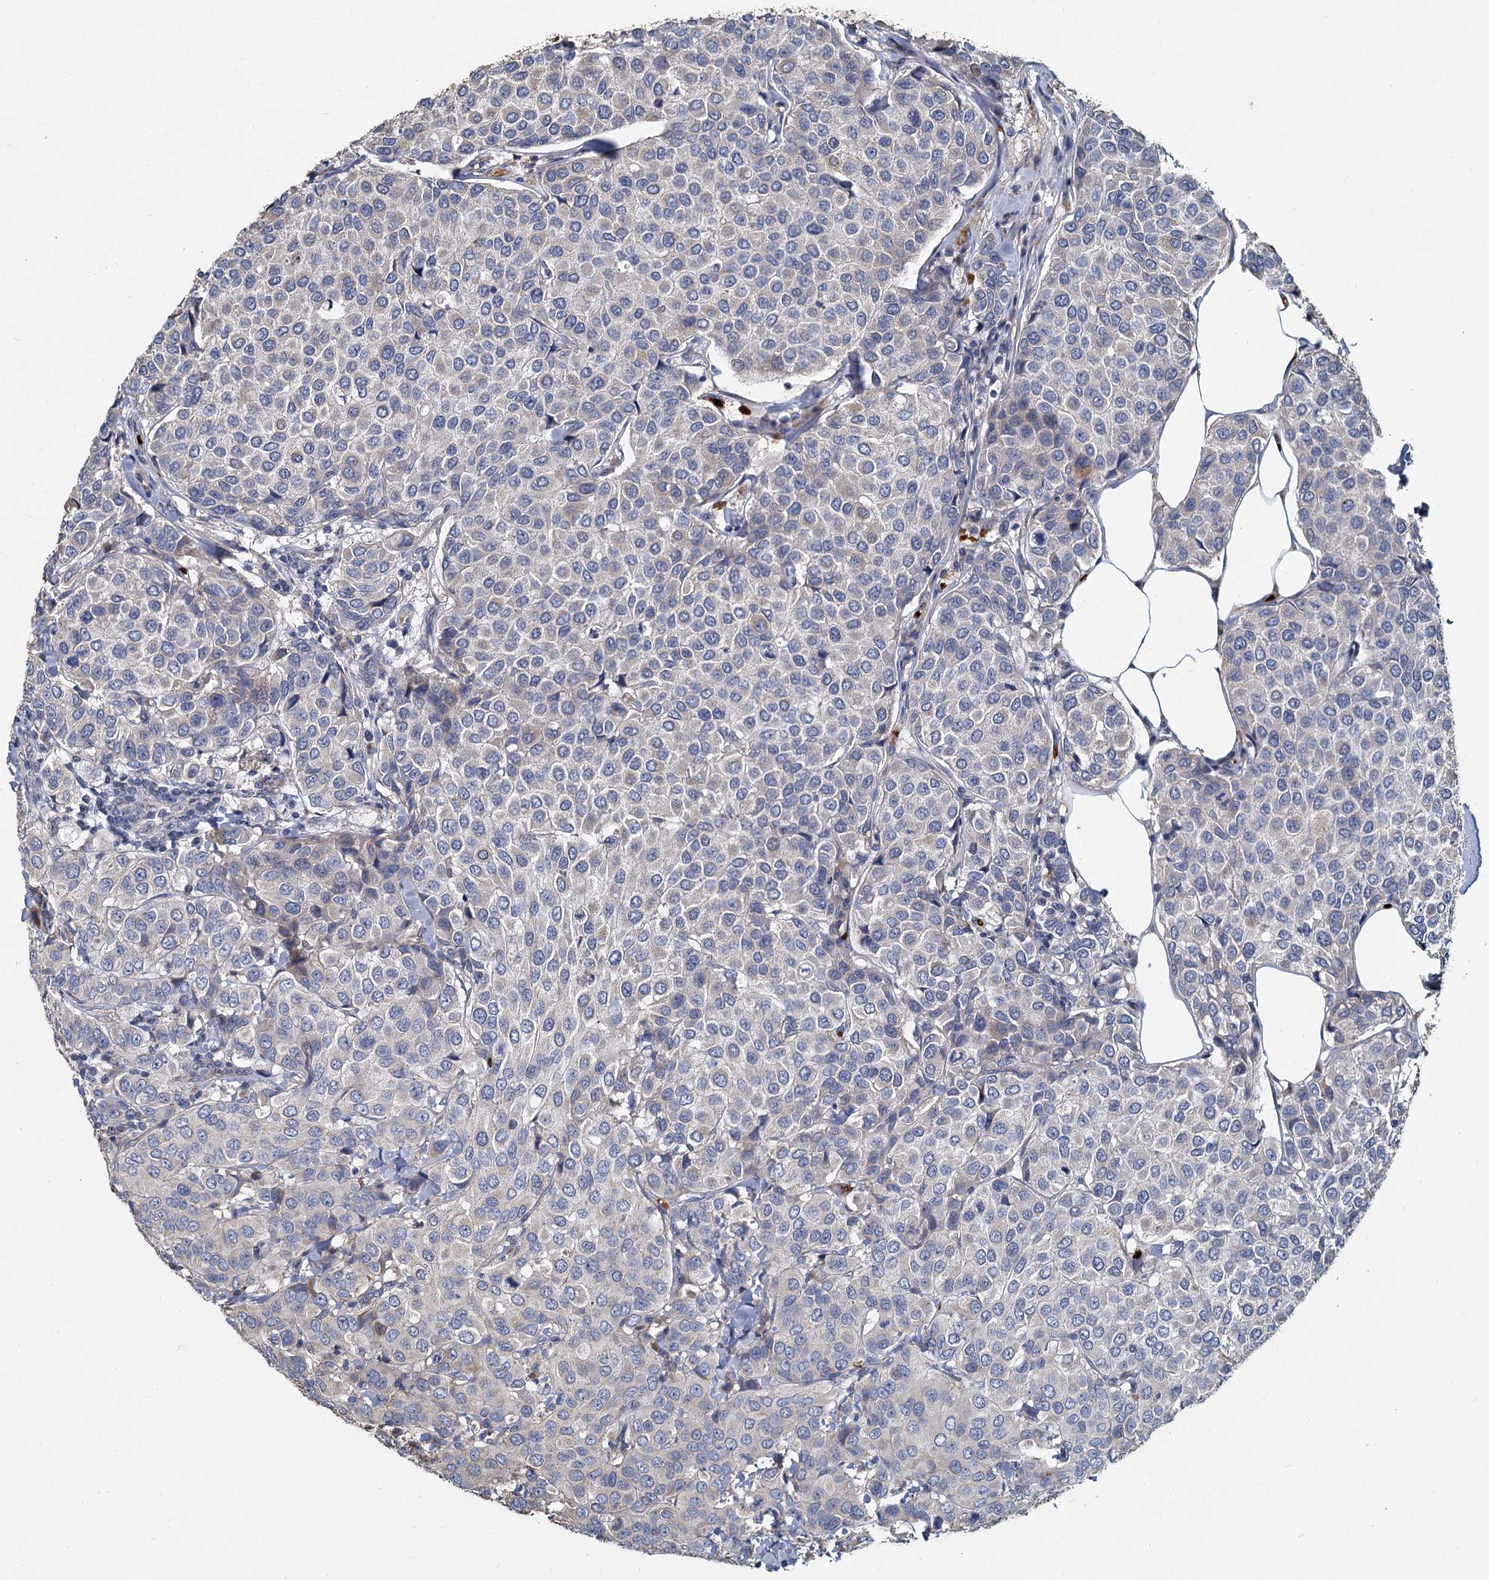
{"staining": {"intensity": "negative", "quantity": "none", "location": "none"}, "tissue": "breast cancer", "cell_type": "Tumor cells", "image_type": "cancer", "snomed": [{"axis": "morphology", "description": "Duct carcinoma"}, {"axis": "topography", "description": "Breast"}], "caption": "Tumor cells are negative for protein expression in human infiltrating ductal carcinoma (breast).", "gene": "TCTN2", "patient": {"sex": "female", "age": 55}}